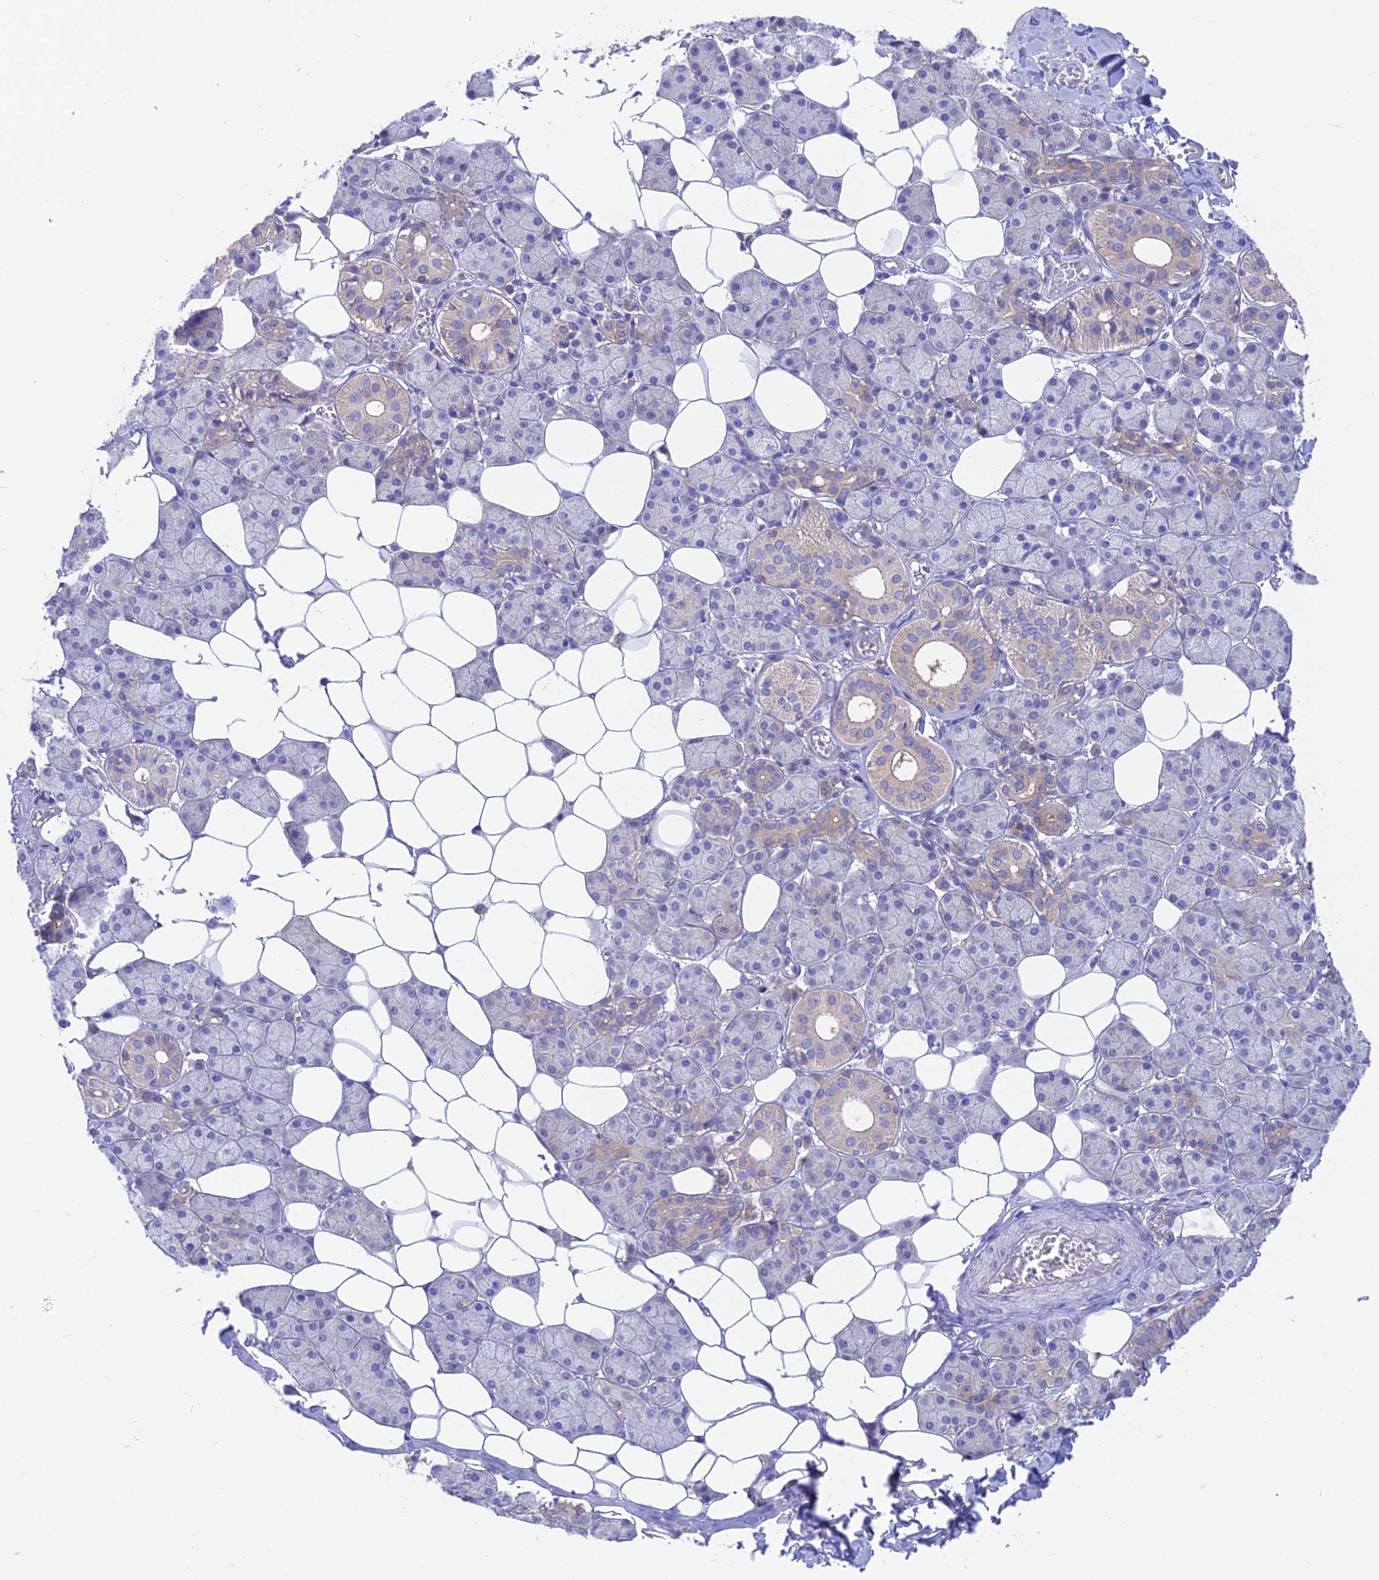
{"staining": {"intensity": "moderate", "quantity": "<25%", "location": "cytoplasmic/membranous"}, "tissue": "salivary gland", "cell_type": "Glandular cells", "image_type": "normal", "snomed": [{"axis": "morphology", "description": "Normal tissue, NOS"}, {"axis": "topography", "description": "Salivary gland"}], "caption": "Glandular cells reveal low levels of moderate cytoplasmic/membranous expression in about <25% of cells in normal salivary gland. The staining is performed using DAB brown chromogen to label protein expression. The nuclei are counter-stained blue using hematoxylin.", "gene": "LZTFL1", "patient": {"sex": "female", "age": 33}}